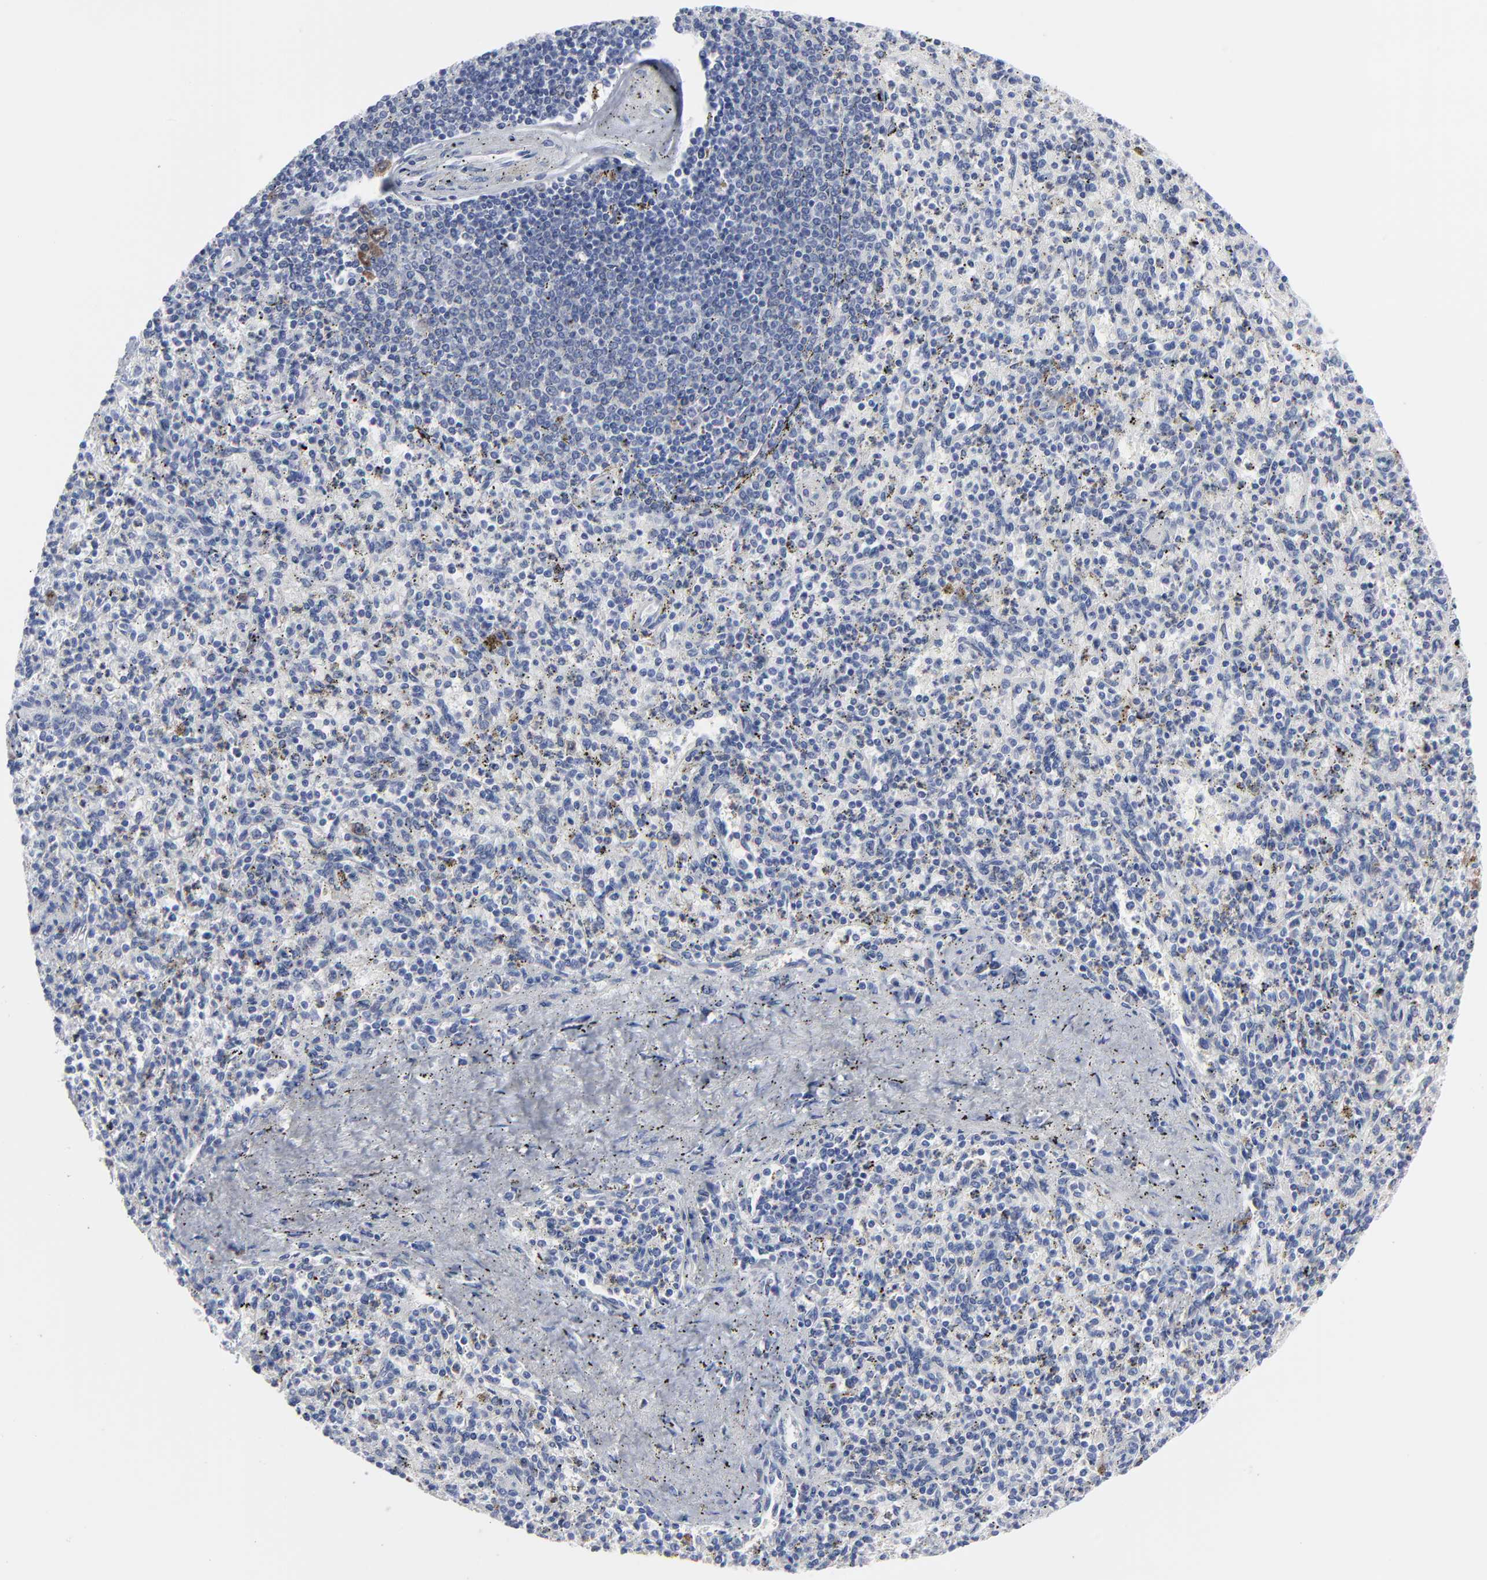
{"staining": {"intensity": "strong", "quantity": "<25%", "location": "cytoplasmic/membranous,nuclear"}, "tissue": "spleen", "cell_type": "Cells in red pulp", "image_type": "normal", "snomed": [{"axis": "morphology", "description": "Normal tissue, NOS"}, {"axis": "topography", "description": "Spleen"}], "caption": "Approximately <25% of cells in red pulp in benign spleen demonstrate strong cytoplasmic/membranous,nuclear protein staining as visualized by brown immunohistochemical staining.", "gene": "CDK1", "patient": {"sex": "male", "age": 72}}